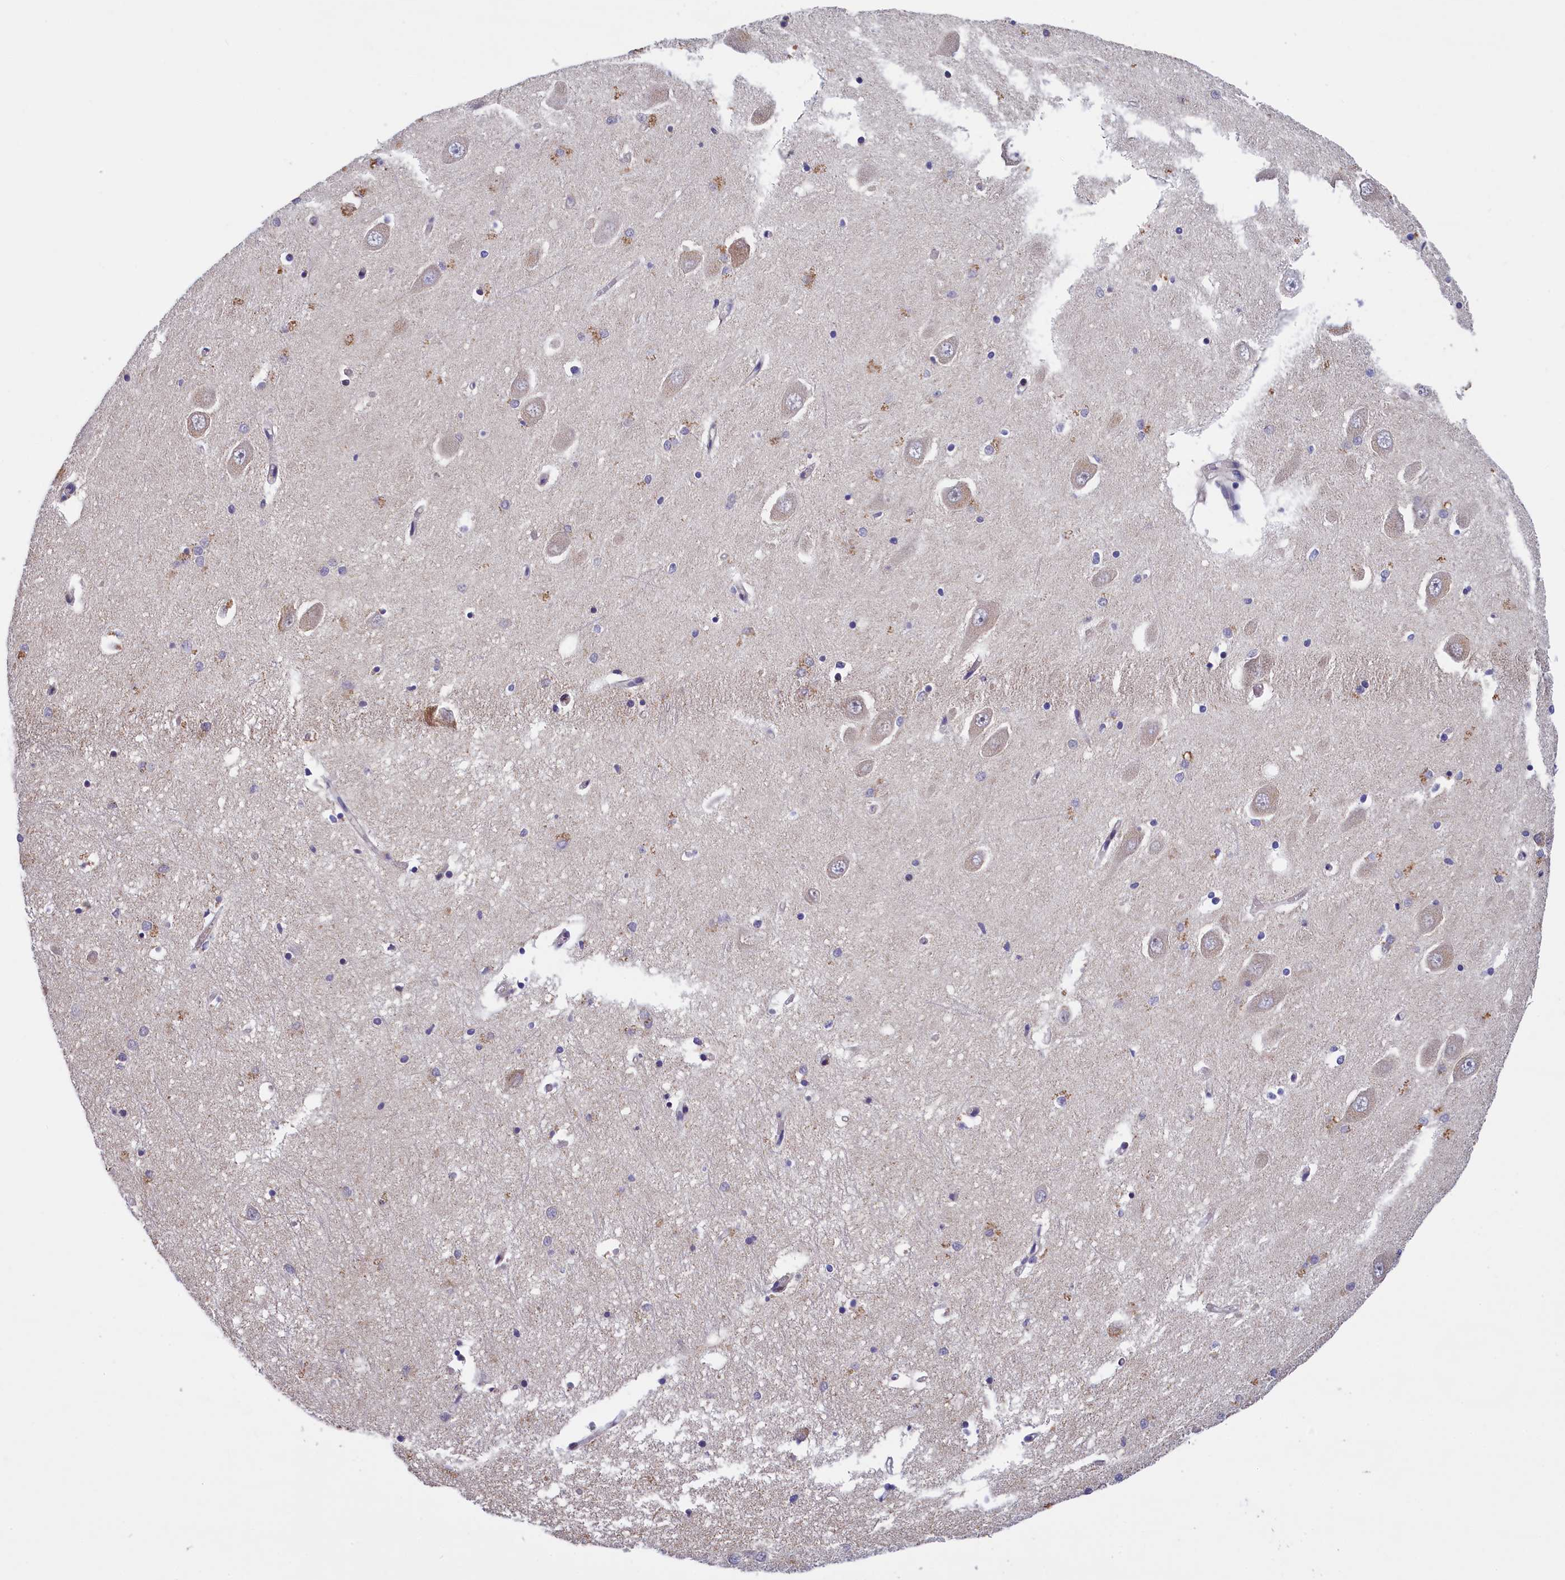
{"staining": {"intensity": "negative", "quantity": "none", "location": "none"}, "tissue": "hippocampus", "cell_type": "Glial cells", "image_type": "normal", "snomed": [{"axis": "morphology", "description": "Normal tissue, NOS"}, {"axis": "topography", "description": "Hippocampus"}], "caption": "Immunohistochemical staining of benign human hippocampus demonstrates no significant expression in glial cells.", "gene": "NAIP", "patient": {"sex": "male", "age": 70}}